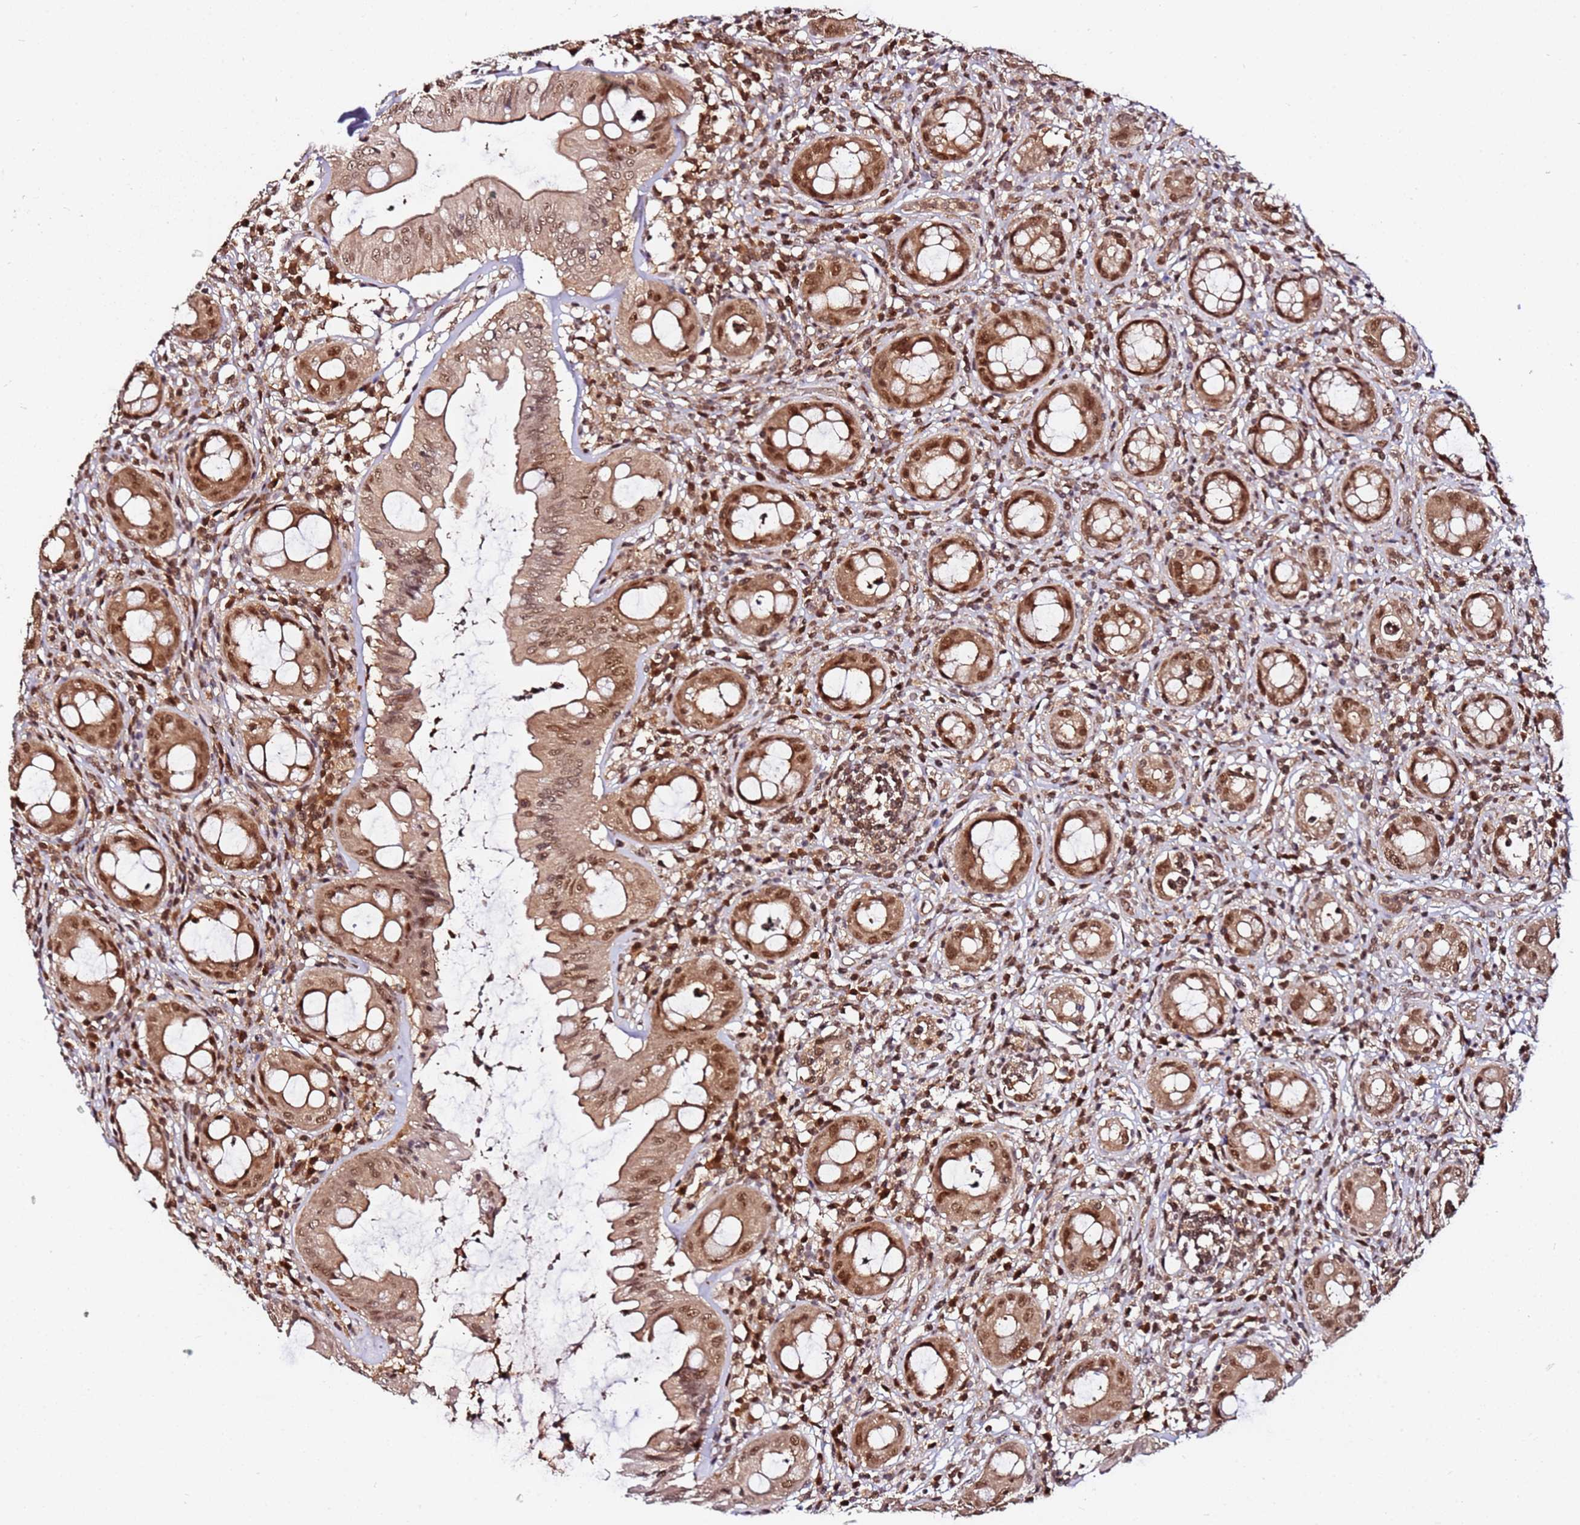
{"staining": {"intensity": "moderate", "quantity": ">75%", "location": "cytoplasmic/membranous,nuclear"}, "tissue": "rectum", "cell_type": "Glandular cells", "image_type": "normal", "snomed": [{"axis": "morphology", "description": "Normal tissue, NOS"}, {"axis": "topography", "description": "Rectum"}], "caption": "Glandular cells show medium levels of moderate cytoplasmic/membranous,nuclear staining in approximately >75% of cells in normal human rectum.", "gene": "RGS18", "patient": {"sex": "female", "age": 57}}